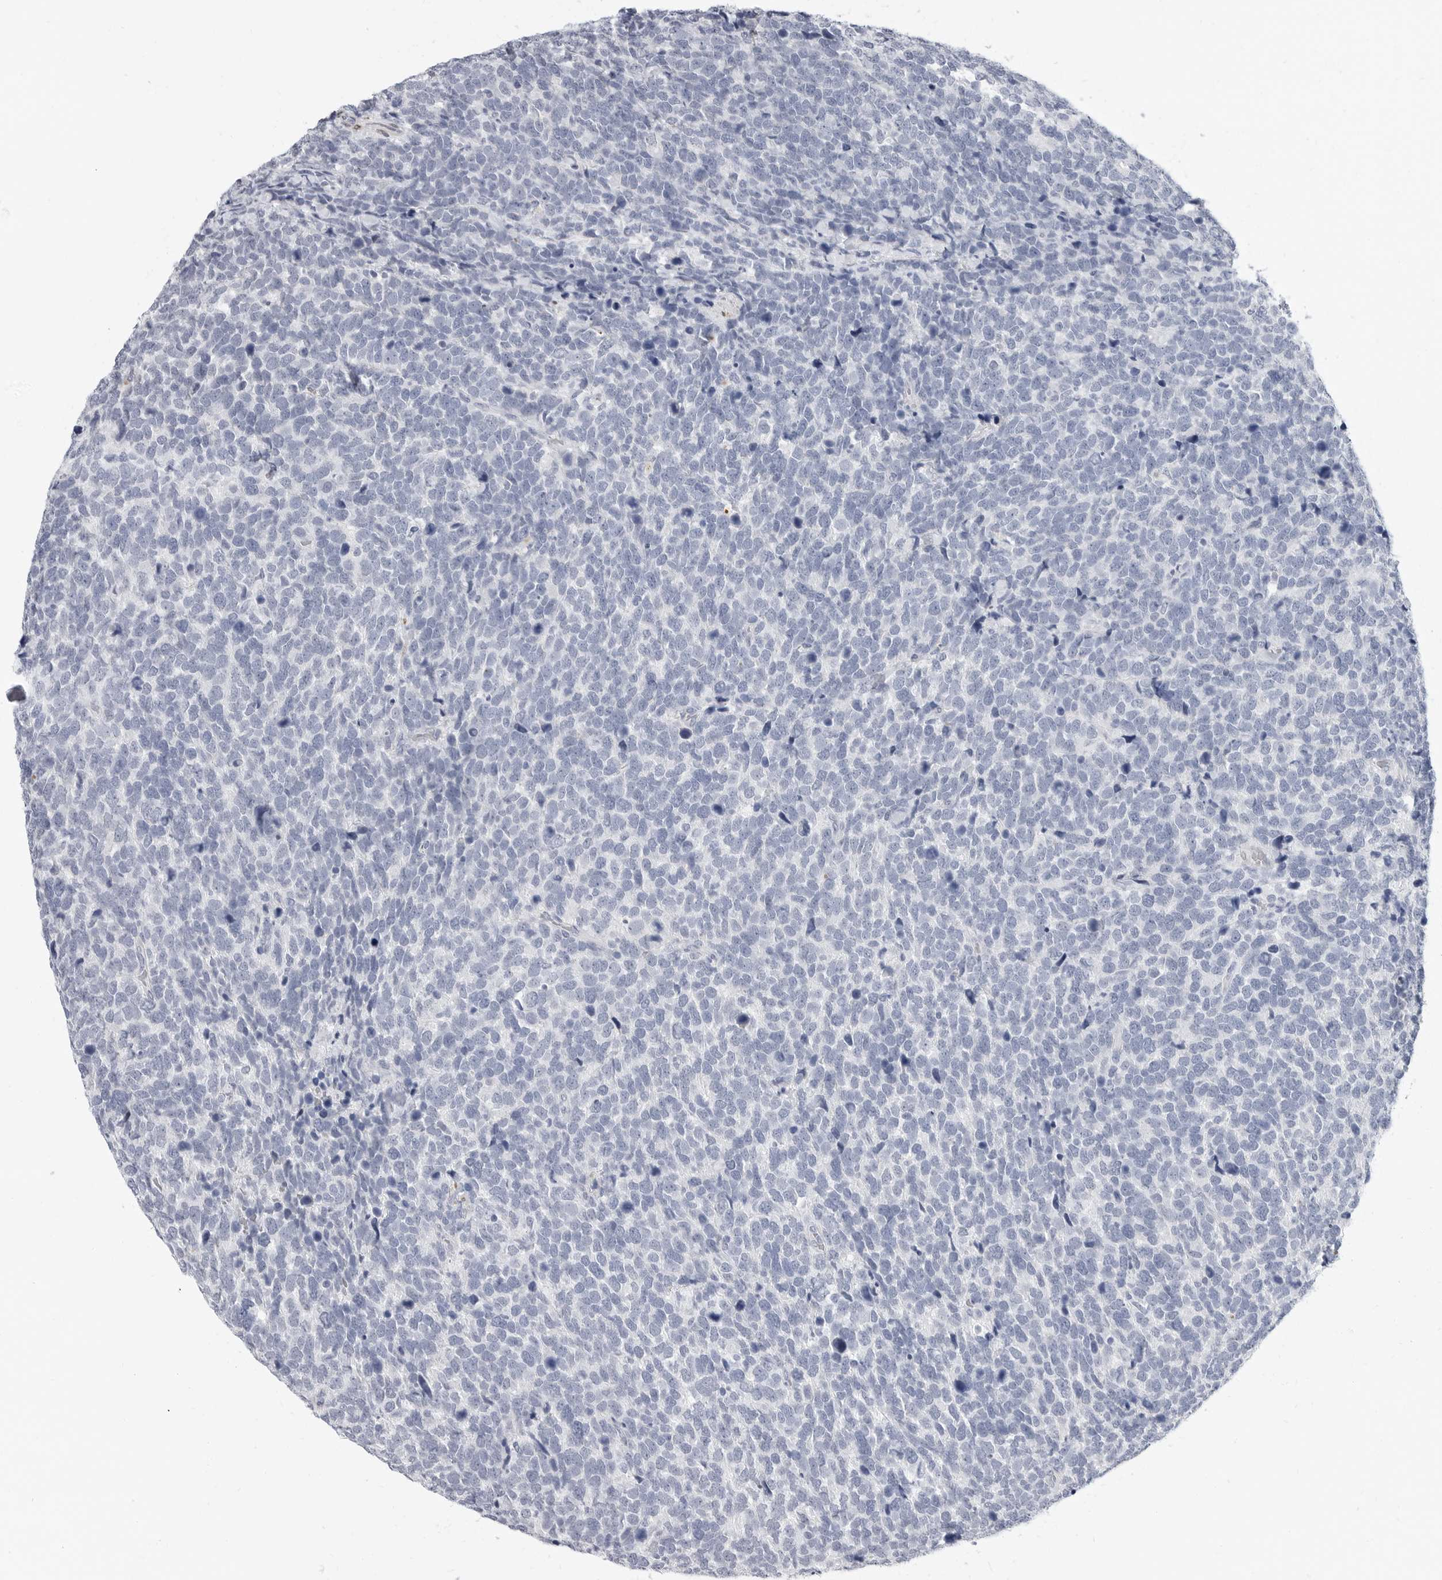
{"staining": {"intensity": "negative", "quantity": "none", "location": "none"}, "tissue": "urothelial cancer", "cell_type": "Tumor cells", "image_type": "cancer", "snomed": [{"axis": "morphology", "description": "Urothelial carcinoma, High grade"}, {"axis": "topography", "description": "Urinary bladder"}], "caption": "Immunohistochemistry of human urothelial cancer demonstrates no positivity in tumor cells. Brightfield microscopy of immunohistochemistry stained with DAB (brown) and hematoxylin (blue), captured at high magnification.", "gene": "PLN", "patient": {"sex": "female", "age": 82}}